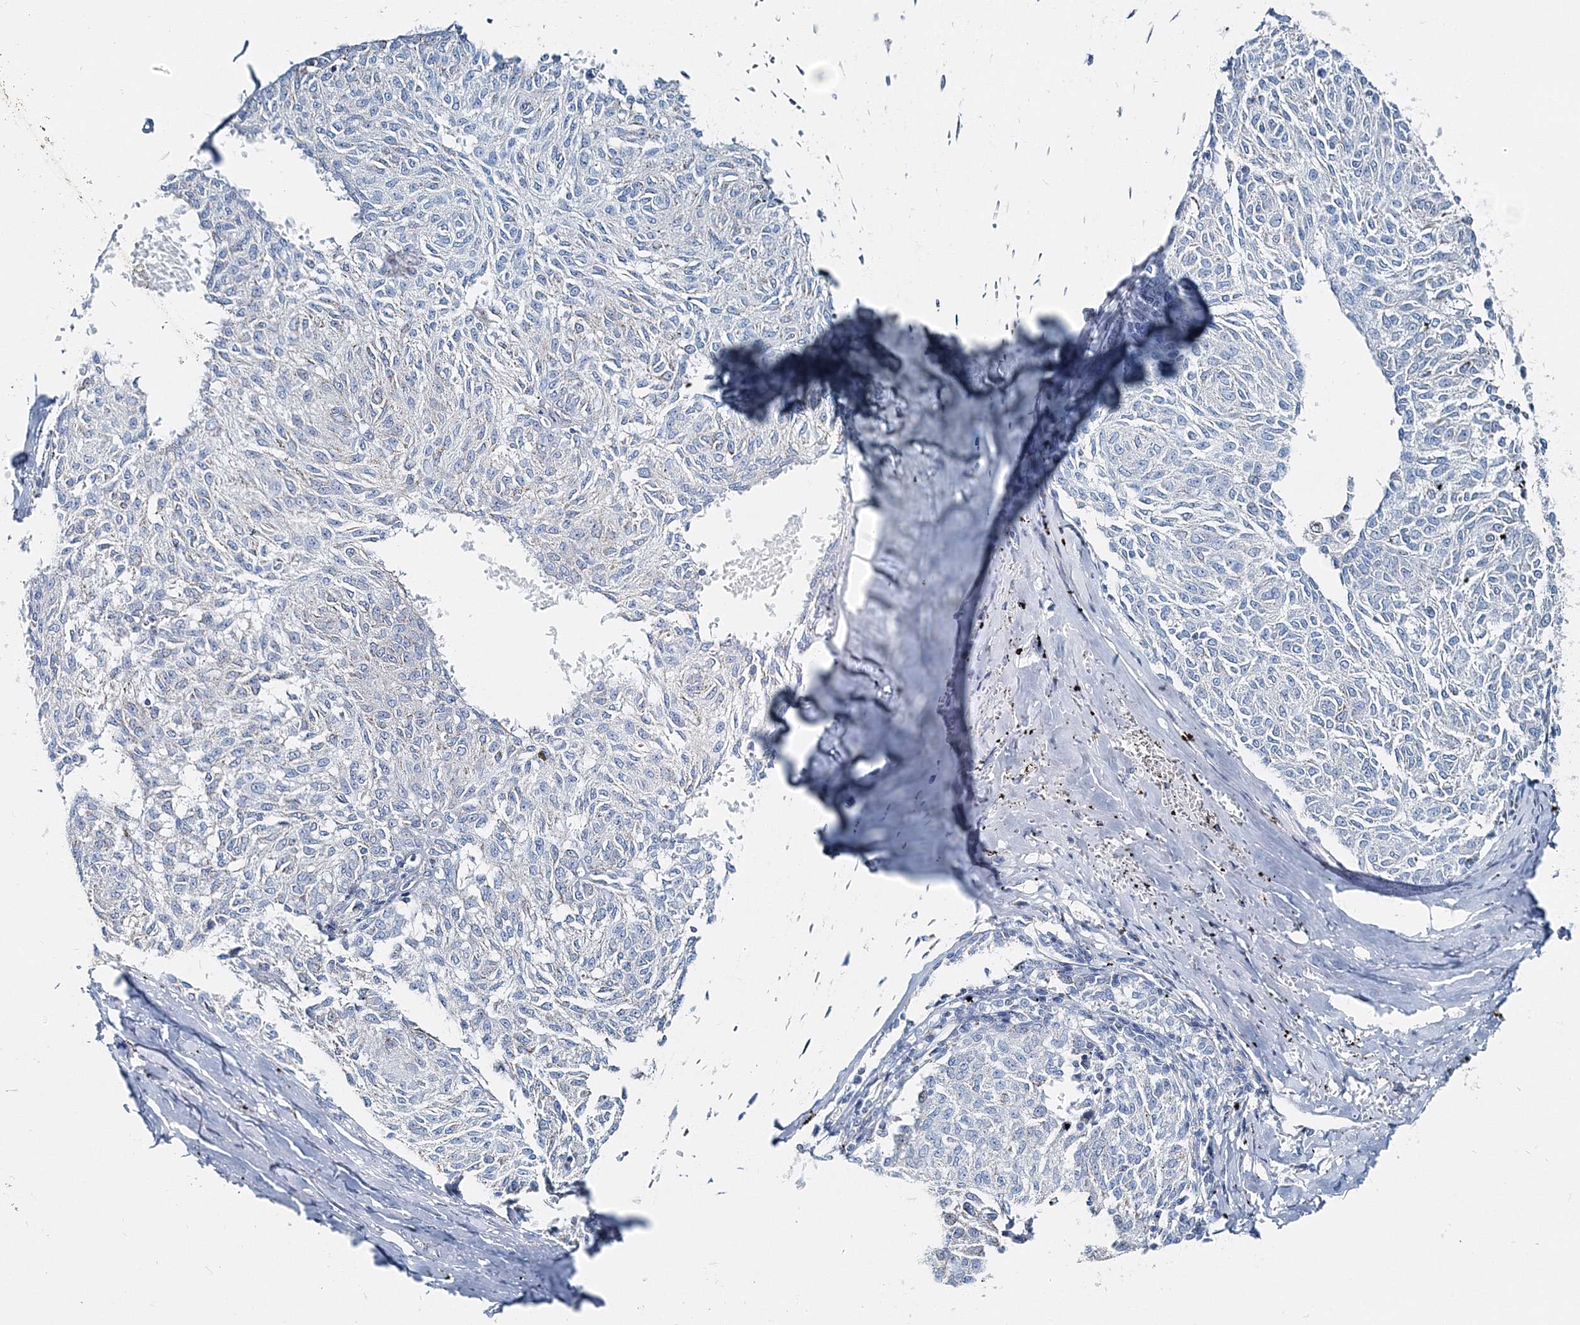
{"staining": {"intensity": "negative", "quantity": "none", "location": "none"}, "tissue": "melanoma", "cell_type": "Tumor cells", "image_type": "cancer", "snomed": [{"axis": "morphology", "description": "Malignant melanoma, NOS"}, {"axis": "topography", "description": "Skin"}], "caption": "This is an IHC photomicrograph of human melanoma. There is no staining in tumor cells.", "gene": "GABARAPL2", "patient": {"sex": "female", "age": 72}}